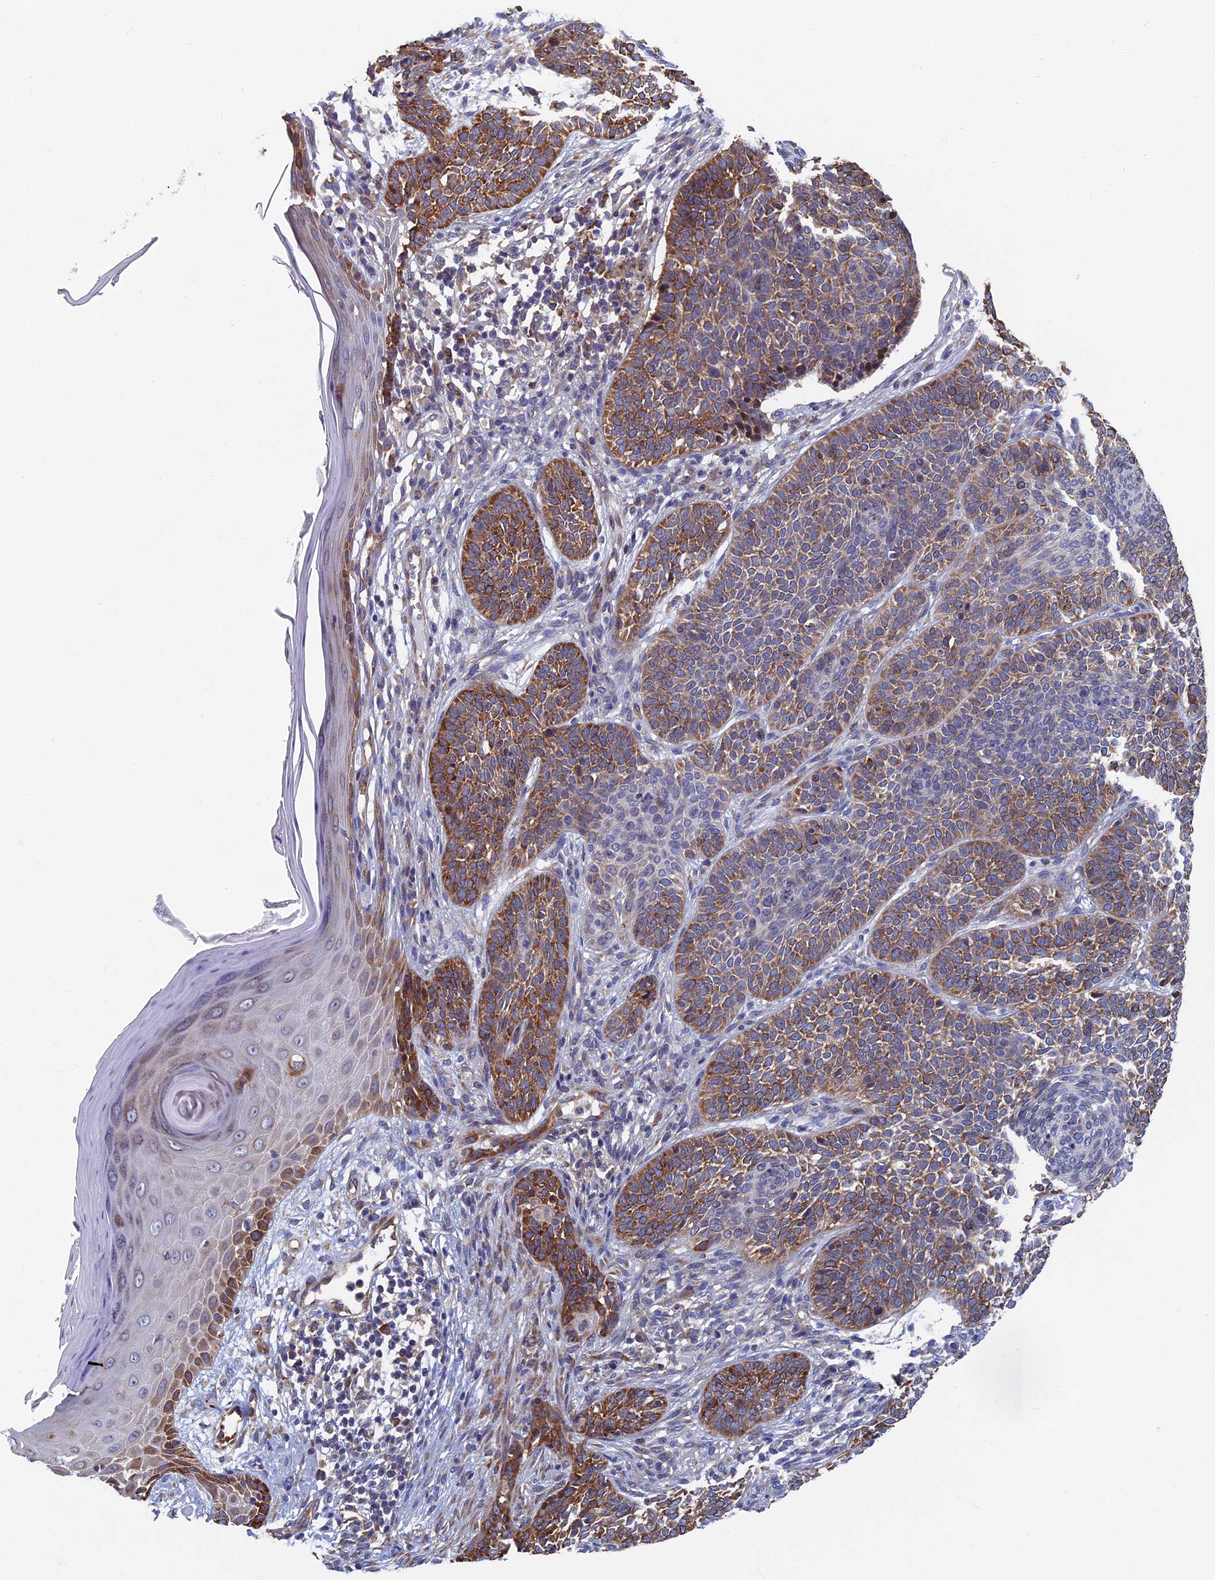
{"staining": {"intensity": "moderate", "quantity": "25%-75%", "location": "cytoplasmic/membranous"}, "tissue": "skin cancer", "cell_type": "Tumor cells", "image_type": "cancer", "snomed": [{"axis": "morphology", "description": "Basal cell carcinoma"}, {"axis": "topography", "description": "Skin"}], "caption": "This is an image of immunohistochemistry (IHC) staining of skin cancer, which shows moderate expression in the cytoplasmic/membranous of tumor cells.", "gene": "YBX1", "patient": {"sex": "male", "age": 85}}